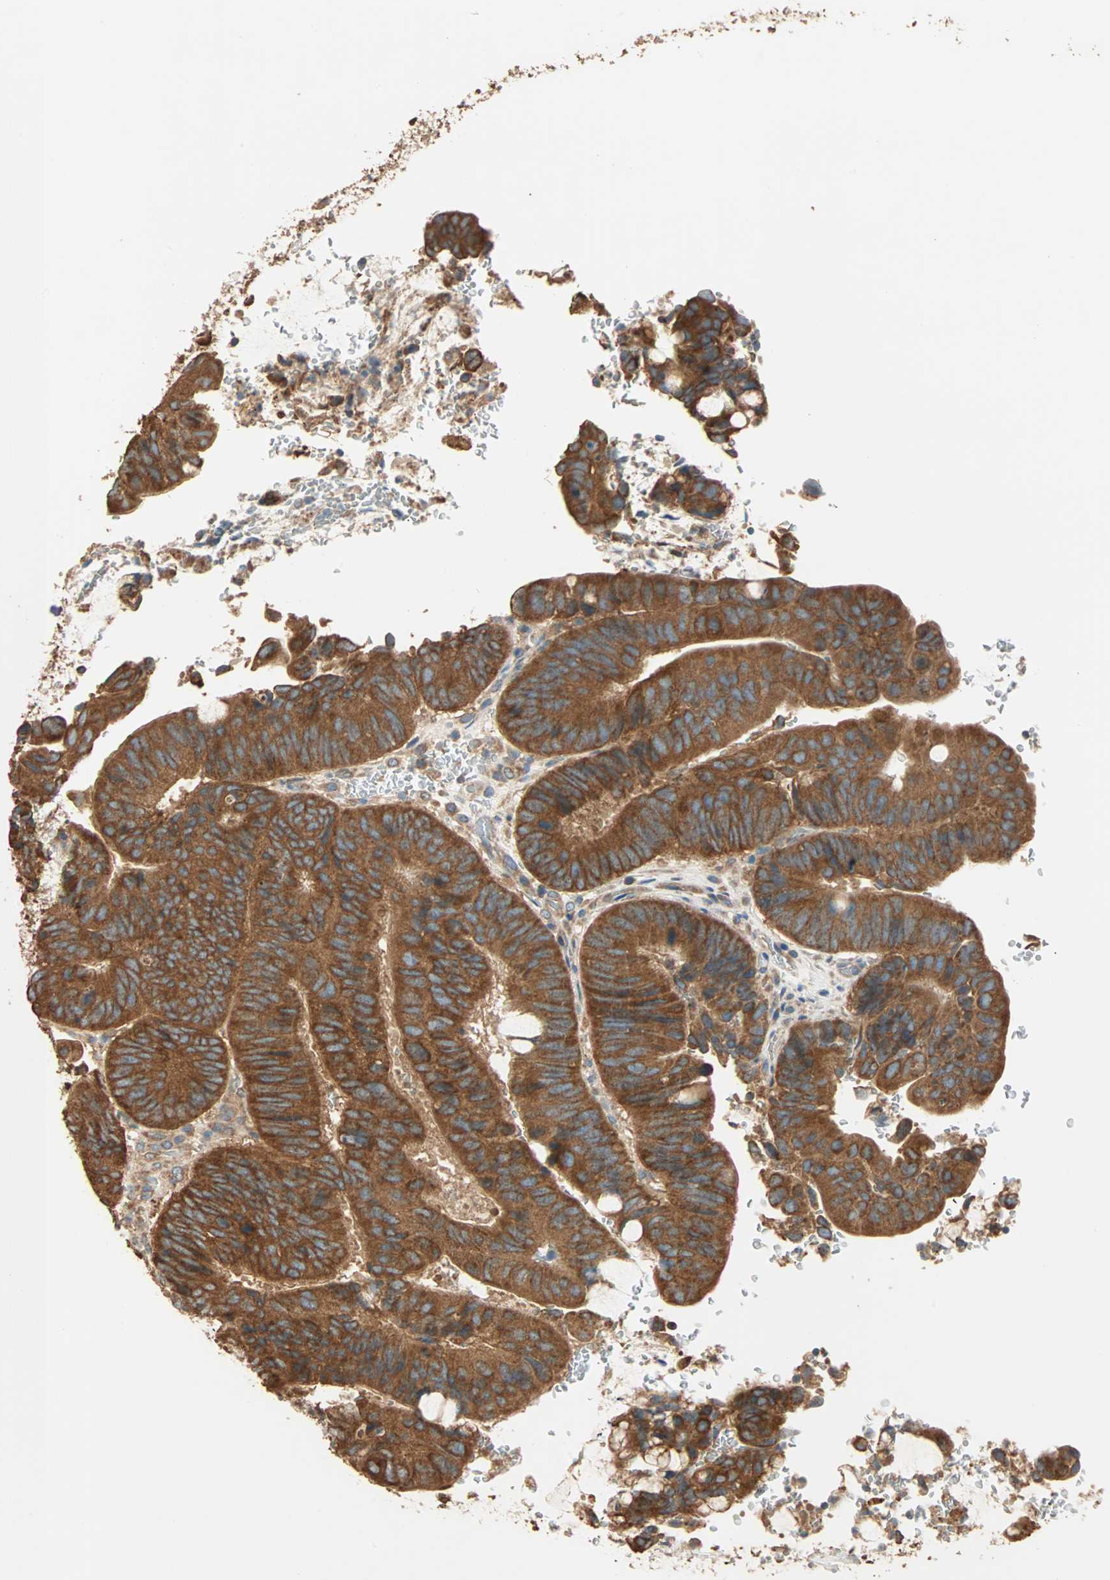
{"staining": {"intensity": "strong", "quantity": ">75%", "location": "cytoplasmic/membranous"}, "tissue": "colorectal cancer", "cell_type": "Tumor cells", "image_type": "cancer", "snomed": [{"axis": "morphology", "description": "Normal tissue, NOS"}, {"axis": "morphology", "description": "Adenocarcinoma, NOS"}, {"axis": "topography", "description": "Rectum"}, {"axis": "topography", "description": "Peripheral nerve tissue"}], "caption": "Colorectal cancer (adenocarcinoma) was stained to show a protein in brown. There is high levels of strong cytoplasmic/membranous staining in about >75% of tumor cells.", "gene": "EIF4G2", "patient": {"sex": "male", "age": 92}}